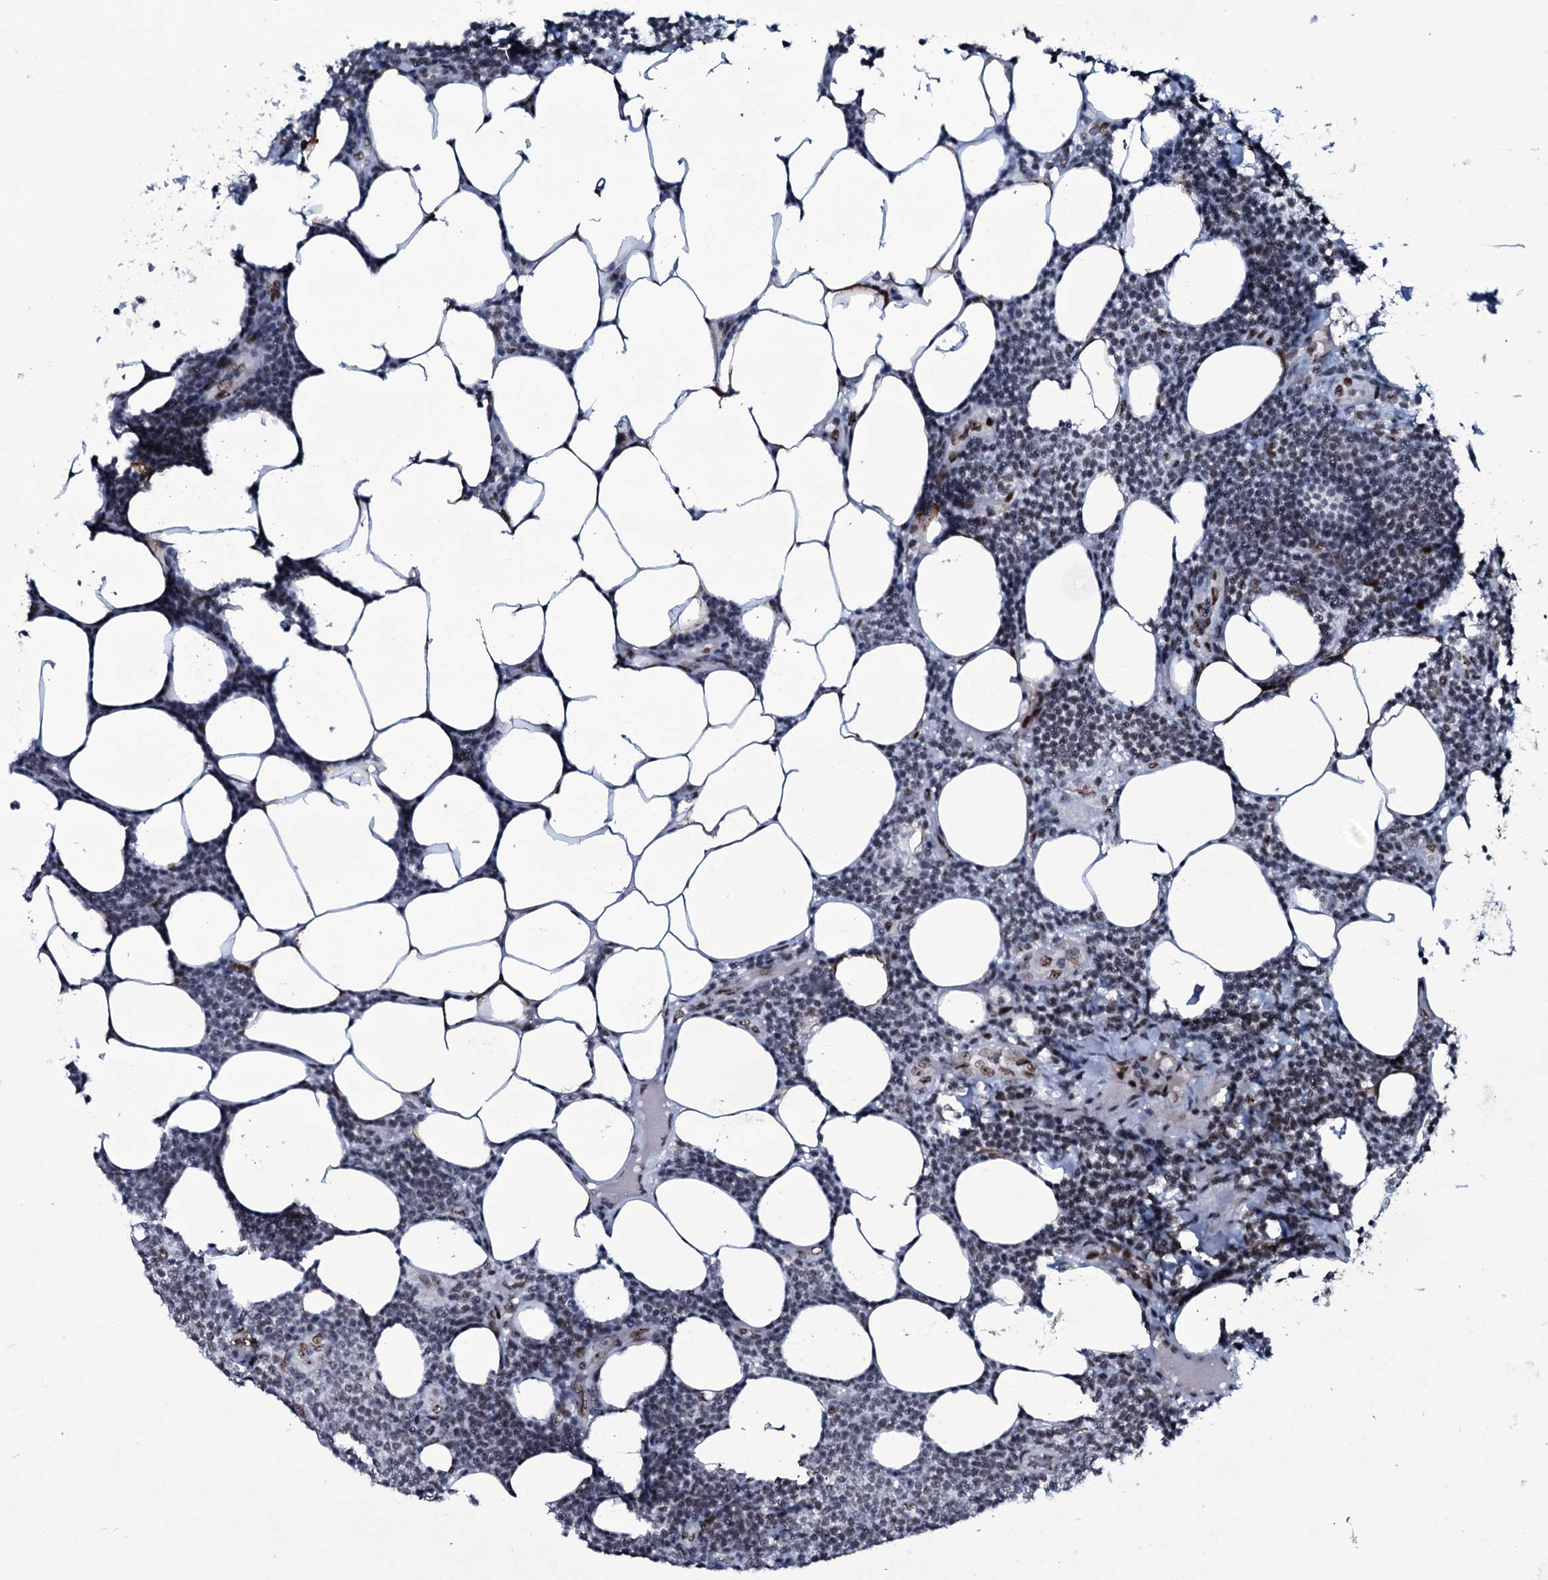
{"staining": {"intensity": "weak", "quantity": "<25%", "location": "nuclear"}, "tissue": "lymphoma", "cell_type": "Tumor cells", "image_type": "cancer", "snomed": [{"axis": "morphology", "description": "Malignant lymphoma, non-Hodgkin's type, Low grade"}, {"axis": "topography", "description": "Lymph node"}], "caption": "Tumor cells are negative for protein expression in human low-grade malignant lymphoma, non-Hodgkin's type.", "gene": "ZMIZ2", "patient": {"sex": "male", "age": 66}}